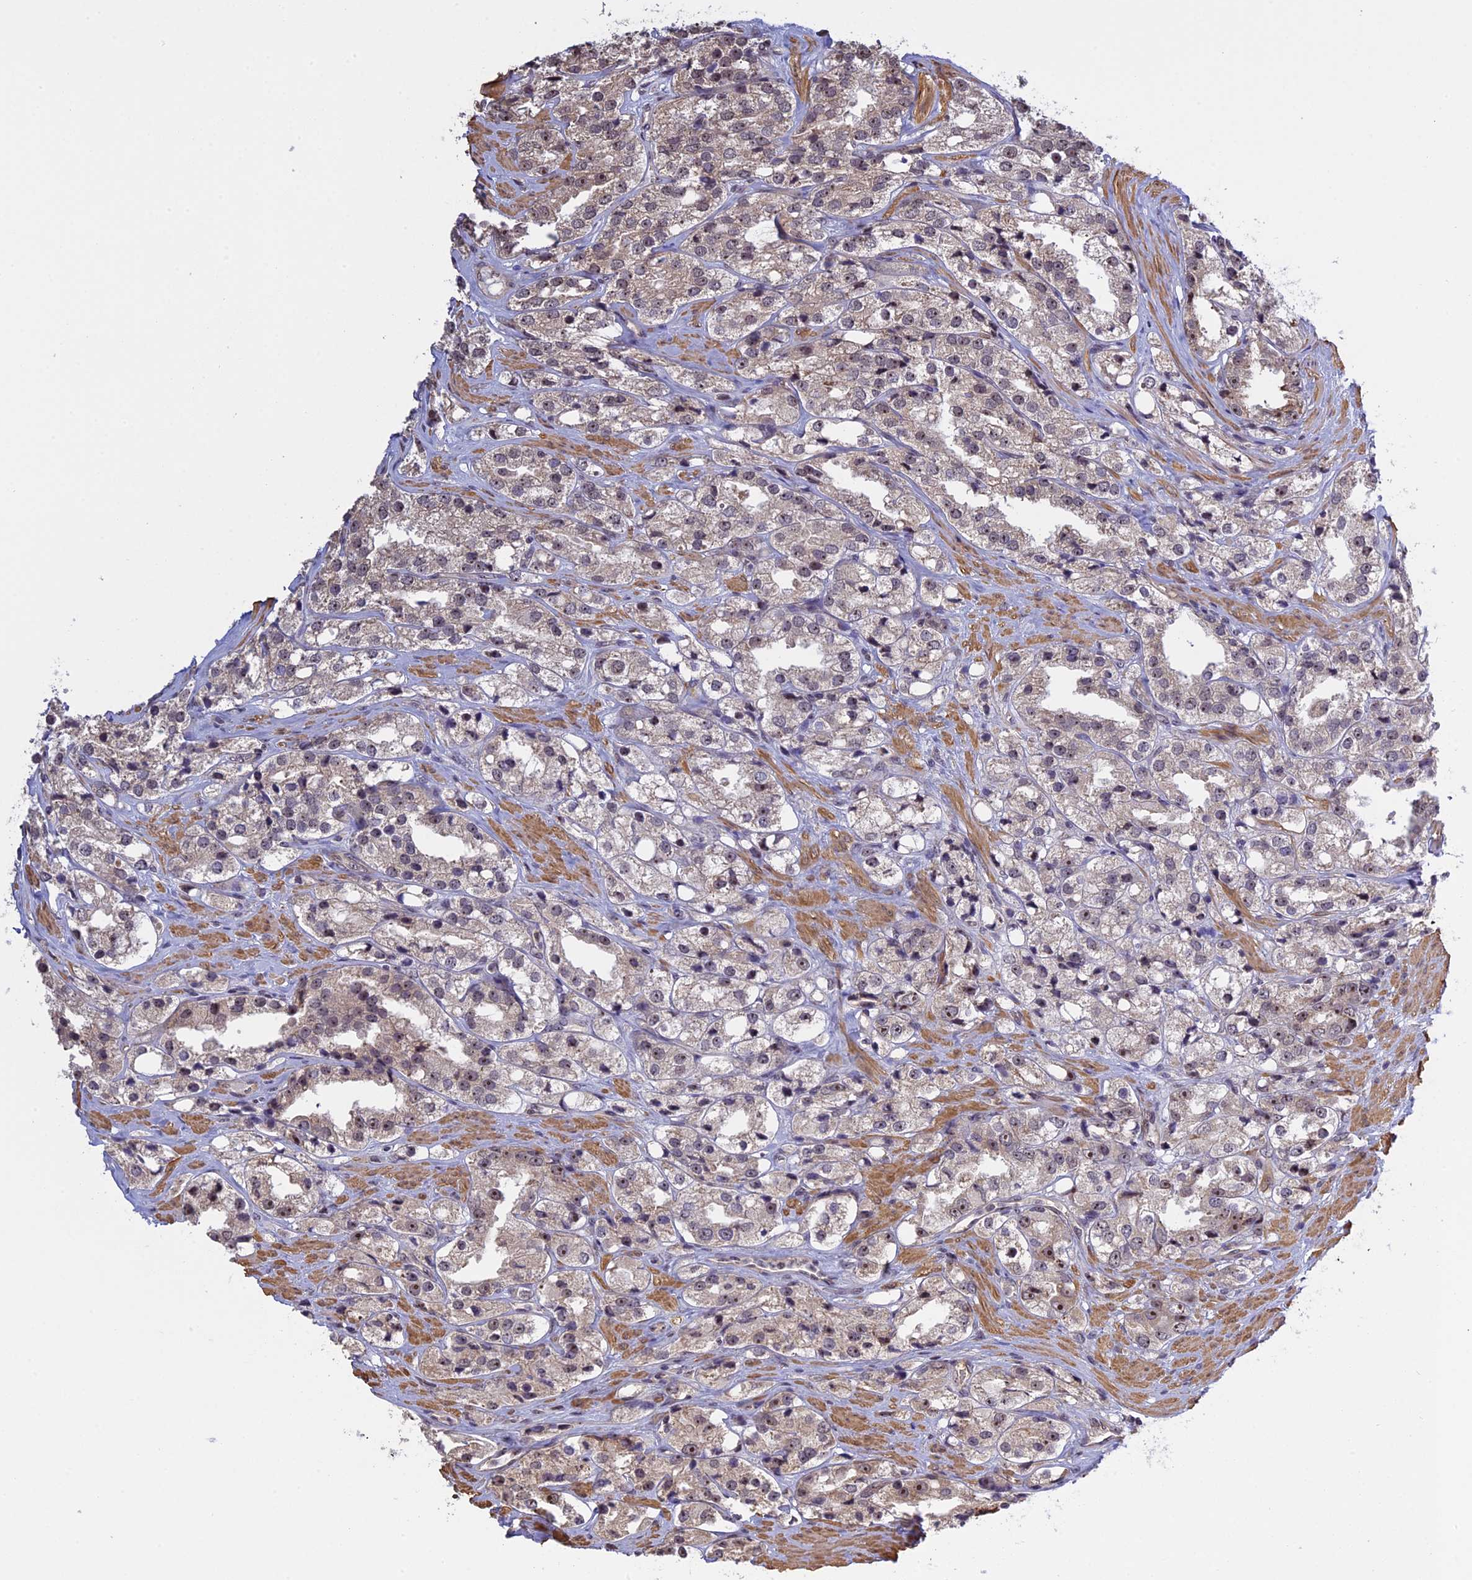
{"staining": {"intensity": "weak", "quantity": "25%-75%", "location": "cytoplasmic/membranous"}, "tissue": "prostate cancer", "cell_type": "Tumor cells", "image_type": "cancer", "snomed": [{"axis": "morphology", "description": "Adenocarcinoma, NOS"}, {"axis": "topography", "description": "Prostate"}], "caption": "Immunohistochemical staining of adenocarcinoma (prostate) exhibits low levels of weak cytoplasmic/membranous protein staining in approximately 25%-75% of tumor cells.", "gene": "MGA", "patient": {"sex": "male", "age": 79}}